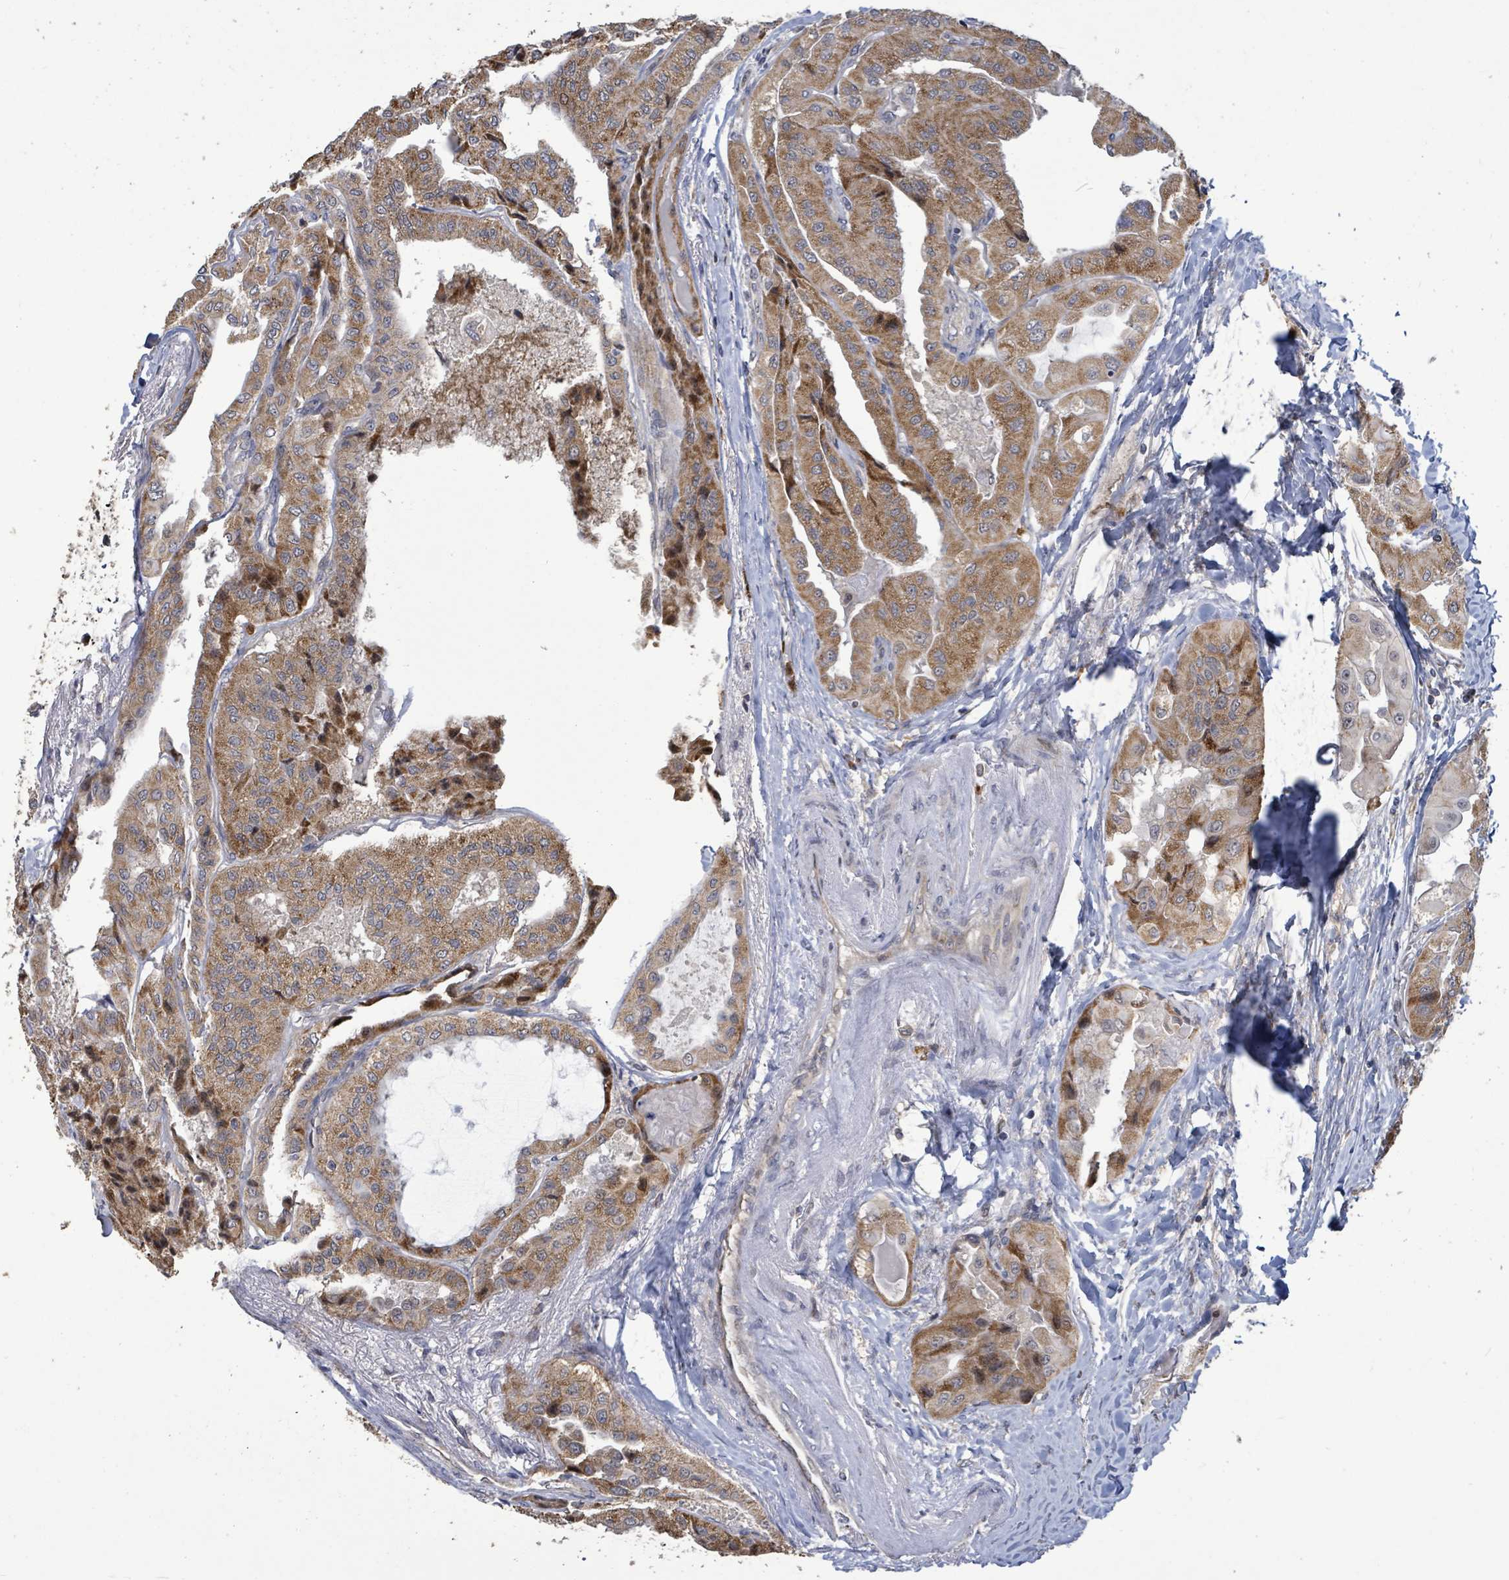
{"staining": {"intensity": "moderate", "quantity": ">75%", "location": "cytoplasmic/membranous"}, "tissue": "thyroid cancer", "cell_type": "Tumor cells", "image_type": "cancer", "snomed": [{"axis": "morphology", "description": "Normal tissue, NOS"}, {"axis": "morphology", "description": "Papillary adenocarcinoma, NOS"}, {"axis": "topography", "description": "Thyroid gland"}], "caption": "Protein expression analysis of thyroid cancer displays moderate cytoplasmic/membranous staining in about >75% of tumor cells. (Brightfield microscopy of DAB IHC at high magnification).", "gene": "COQ6", "patient": {"sex": "female", "age": 59}}